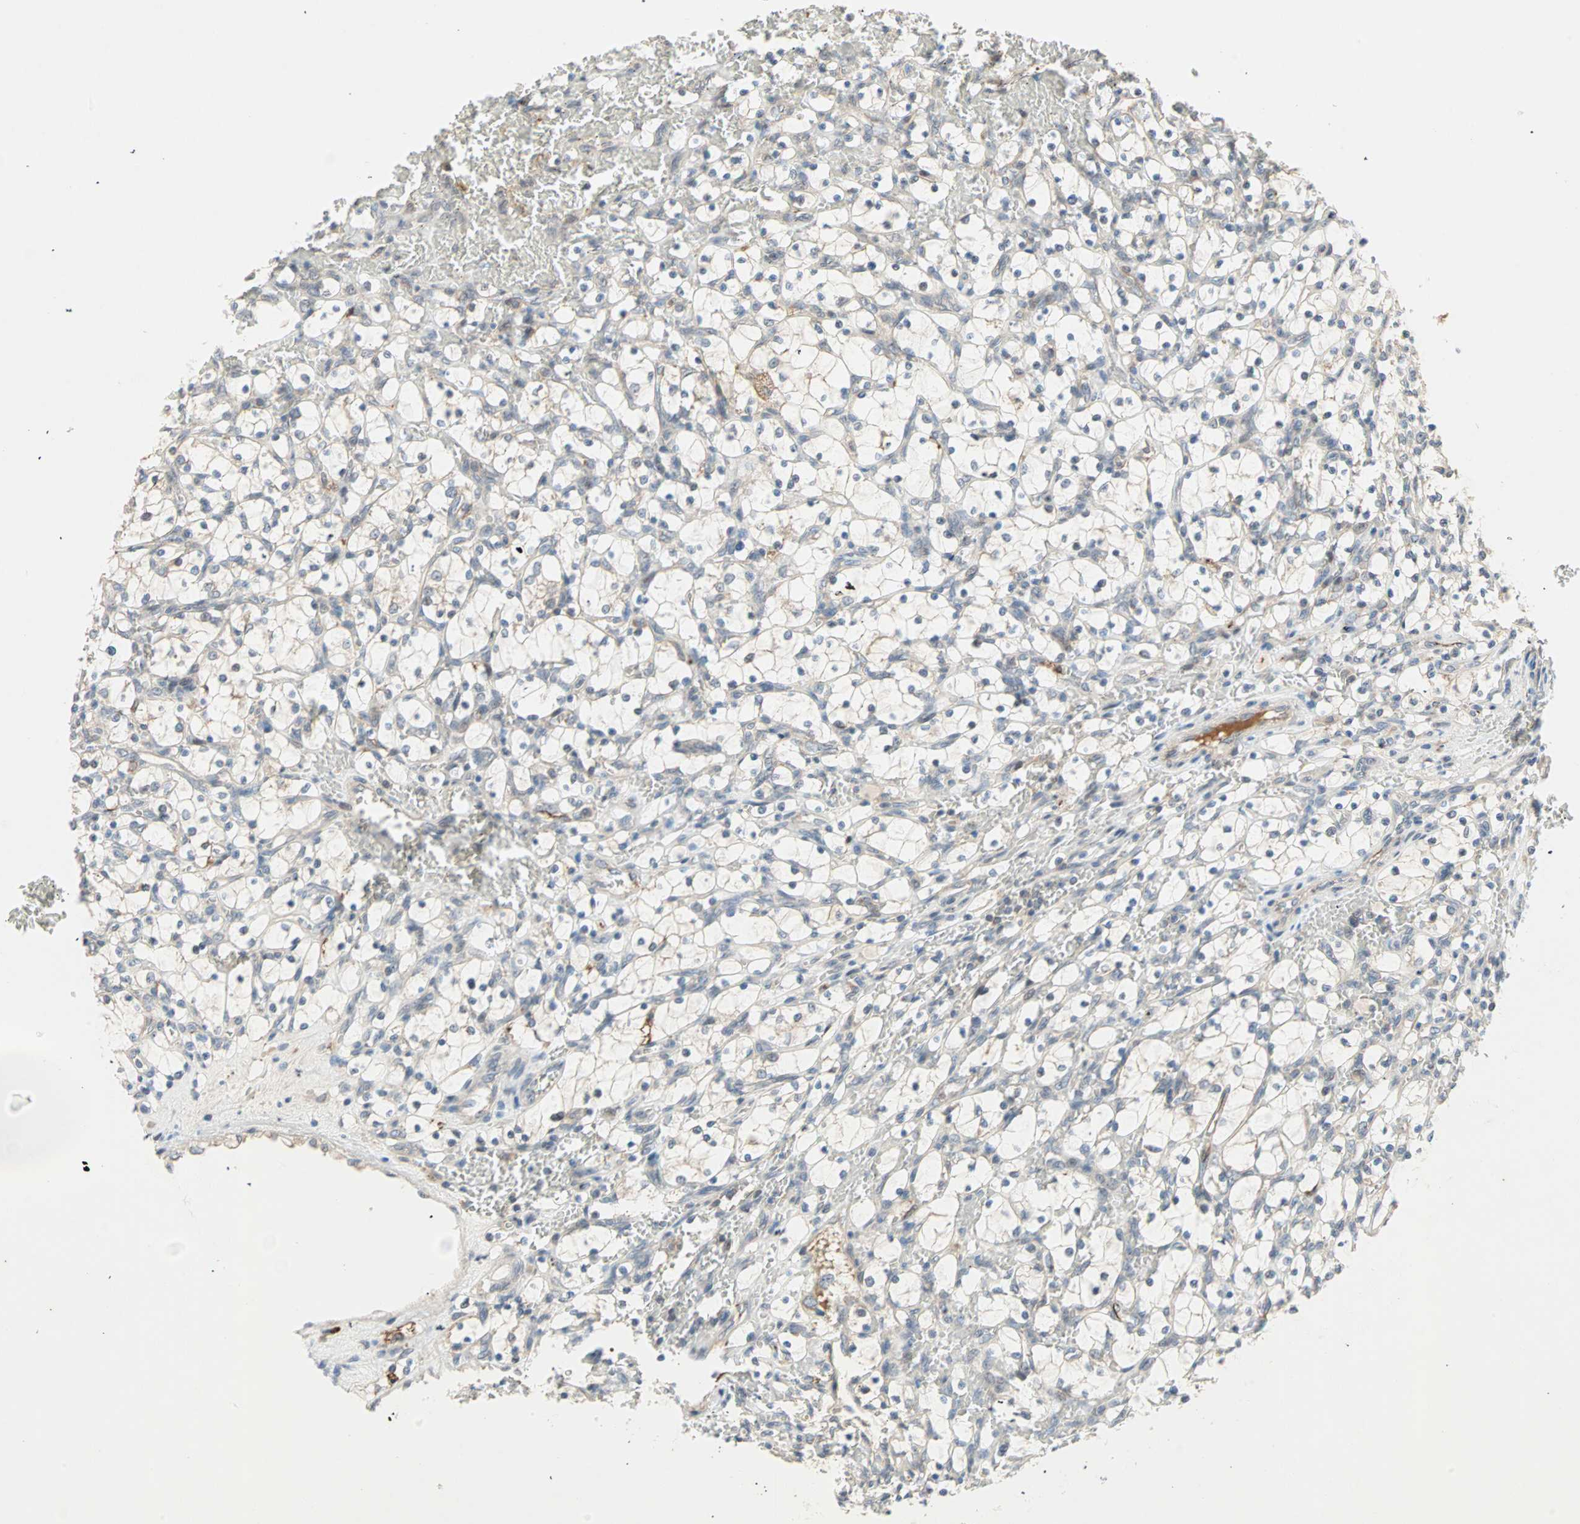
{"staining": {"intensity": "negative", "quantity": "none", "location": "none"}, "tissue": "renal cancer", "cell_type": "Tumor cells", "image_type": "cancer", "snomed": [{"axis": "morphology", "description": "Adenocarcinoma, NOS"}, {"axis": "topography", "description": "Kidney"}], "caption": "The histopathology image shows no staining of tumor cells in renal adenocarcinoma.", "gene": "PROS1", "patient": {"sex": "female", "age": 69}}